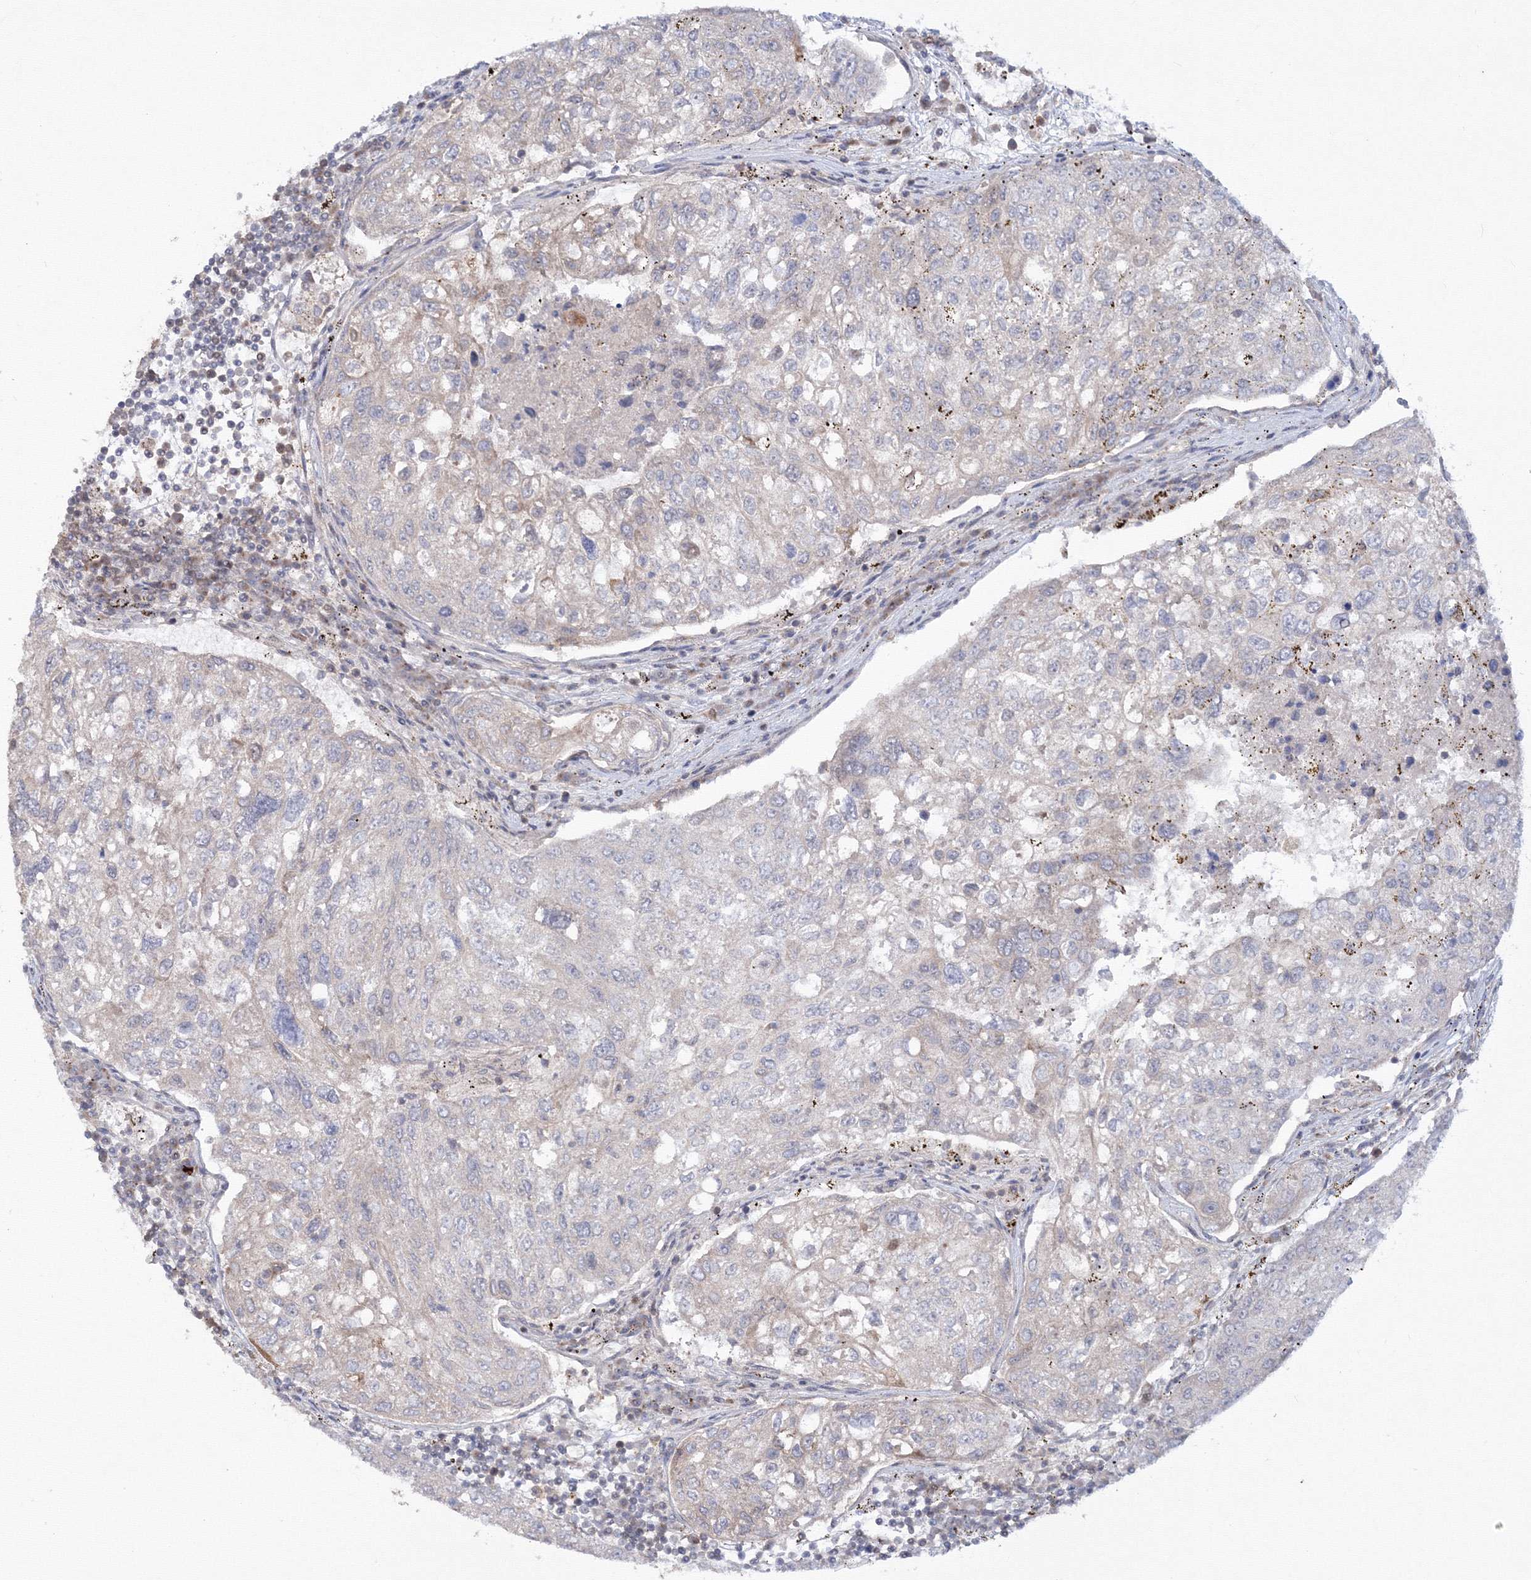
{"staining": {"intensity": "negative", "quantity": "none", "location": "none"}, "tissue": "urothelial cancer", "cell_type": "Tumor cells", "image_type": "cancer", "snomed": [{"axis": "morphology", "description": "Urothelial carcinoma, High grade"}, {"axis": "topography", "description": "Lymph node"}, {"axis": "topography", "description": "Urinary bladder"}], "caption": "Protein analysis of urothelial cancer displays no significant staining in tumor cells. Brightfield microscopy of immunohistochemistry (IHC) stained with DAB (3,3'-diaminobenzidine) (brown) and hematoxylin (blue), captured at high magnification.", "gene": "ZFAND6", "patient": {"sex": "male", "age": 51}}